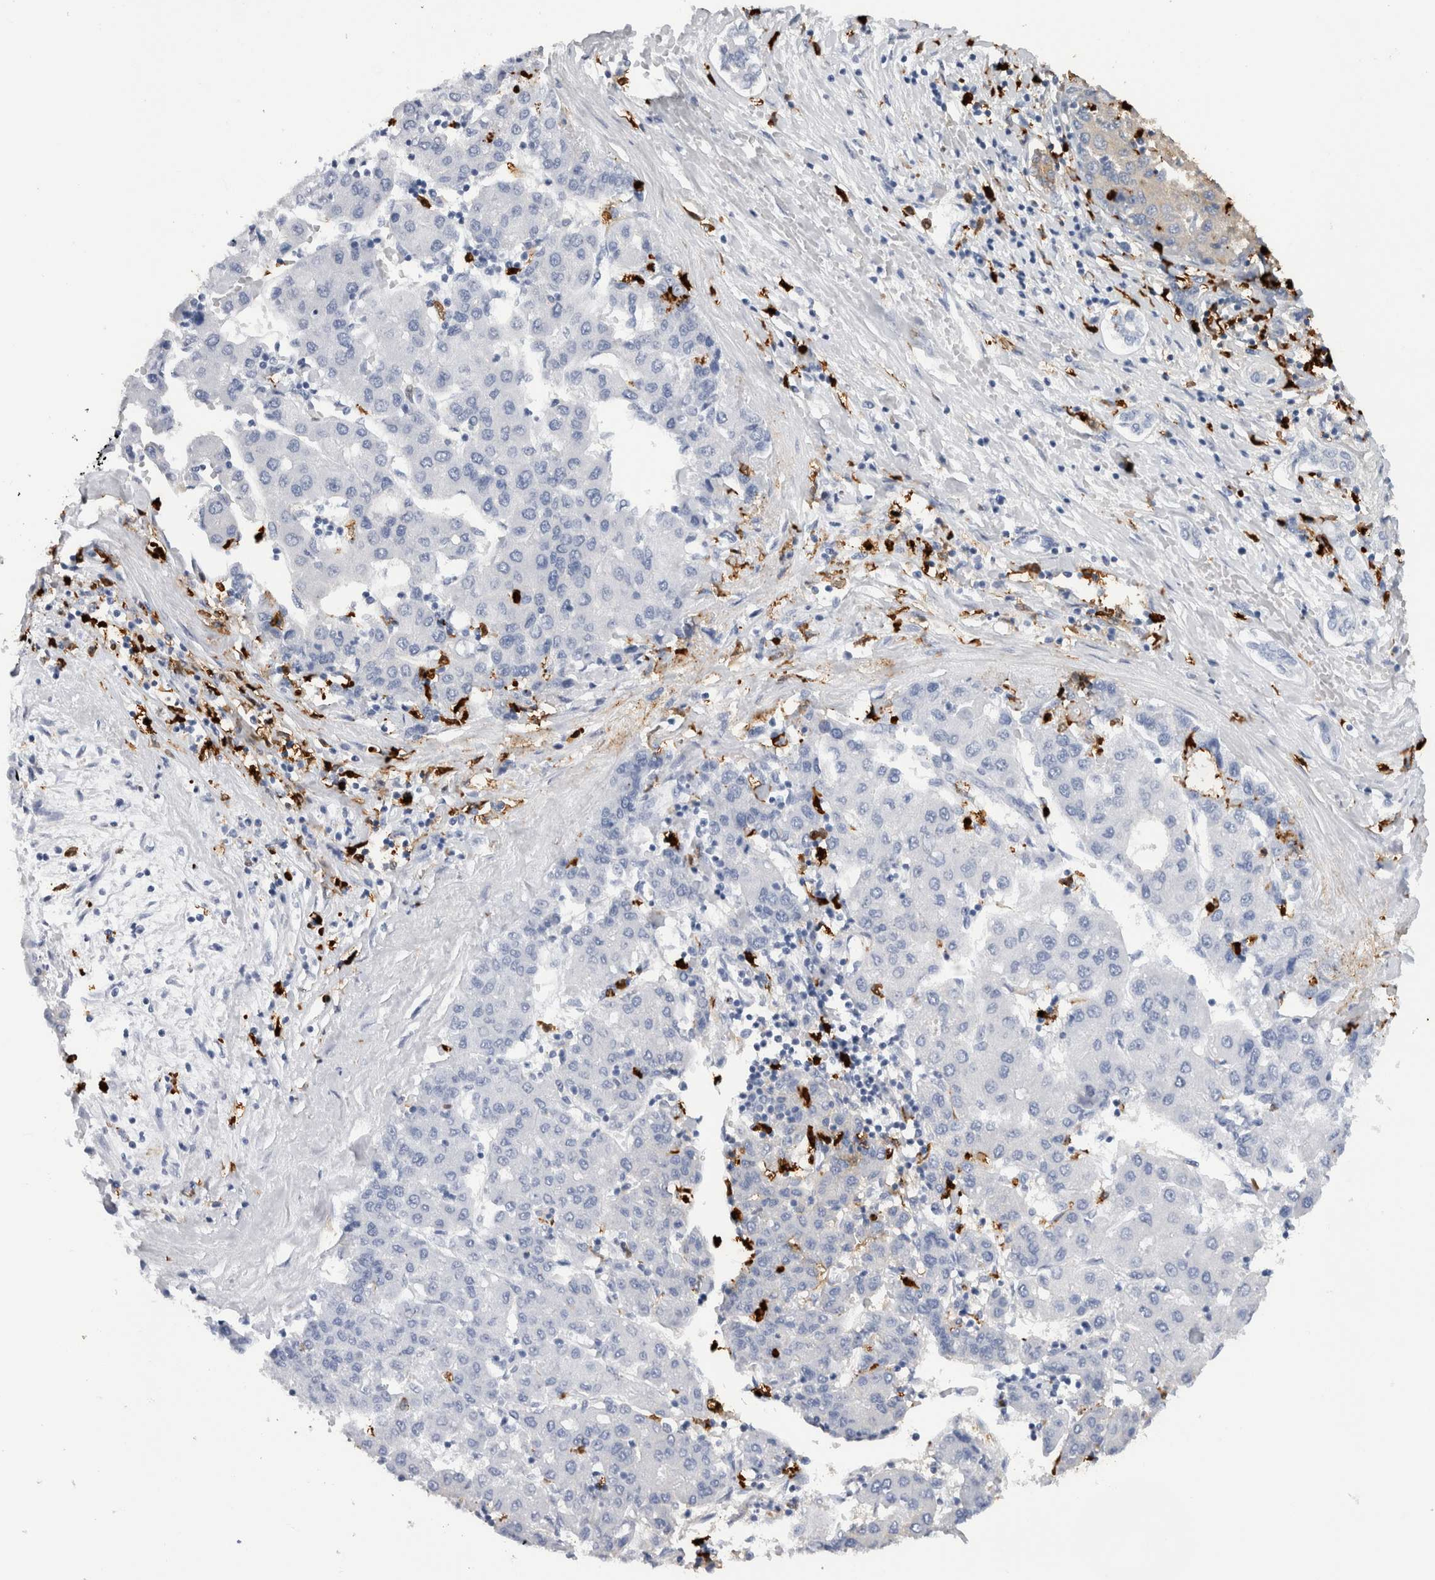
{"staining": {"intensity": "negative", "quantity": "none", "location": "none"}, "tissue": "liver cancer", "cell_type": "Tumor cells", "image_type": "cancer", "snomed": [{"axis": "morphology", "description": "Carcinoma, Hepatocellular, NOS"}, {"axis": "topography", "description": "Liver"}], "caption": "Tumor cells are negative for protein expression in human liver cancer. (DAB (3,3'-diaminobenzidine) immunohistochemistry (IHC), high magnification).", "gene": "S100A8", "patient": {"sex": "male", "age": 65}}